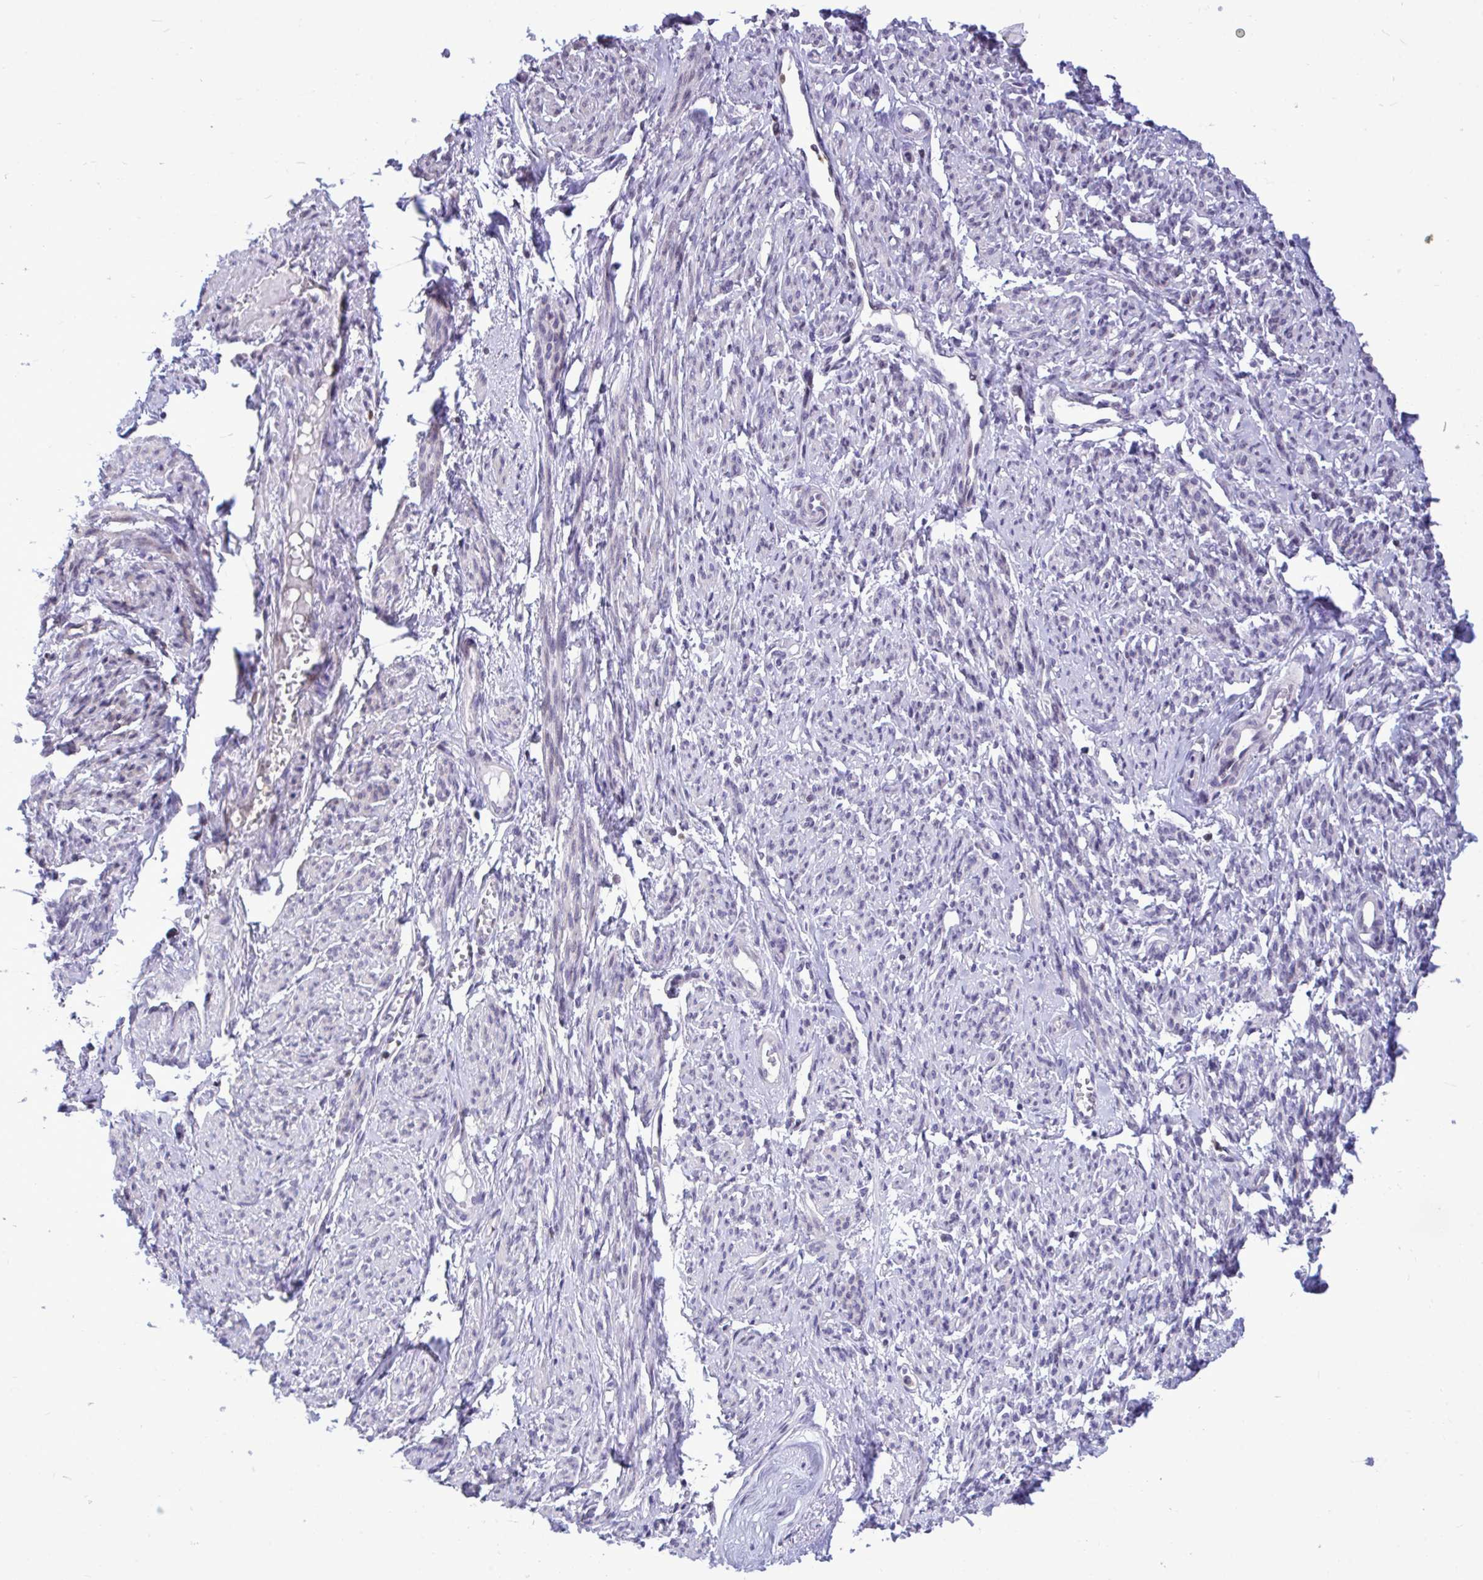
{"staining": {"intensity": "weak", "quantity": "<25%", "location": "nuclear"}, "tissue": "smooth muscle", "cell_type": "Smooth muscle cells", "image_type": "normal", "snomed": [{"axis": "morphology", "description": "Normal tissue, NOS"}, {"axis": "topography", "description": "Smooth muscle"}], "caption": "Immunohistochemistry of benign smooth muscle demonstrates no positivity in smooth muscle cells. (Stains: DAB immunohistochemistry (IHC) with hematoxylin counter stain, Microscopy: brightfield microscopy at high magnification).", "gene": "C1QL2", "patient": {"sex": "female", "age": 65}}